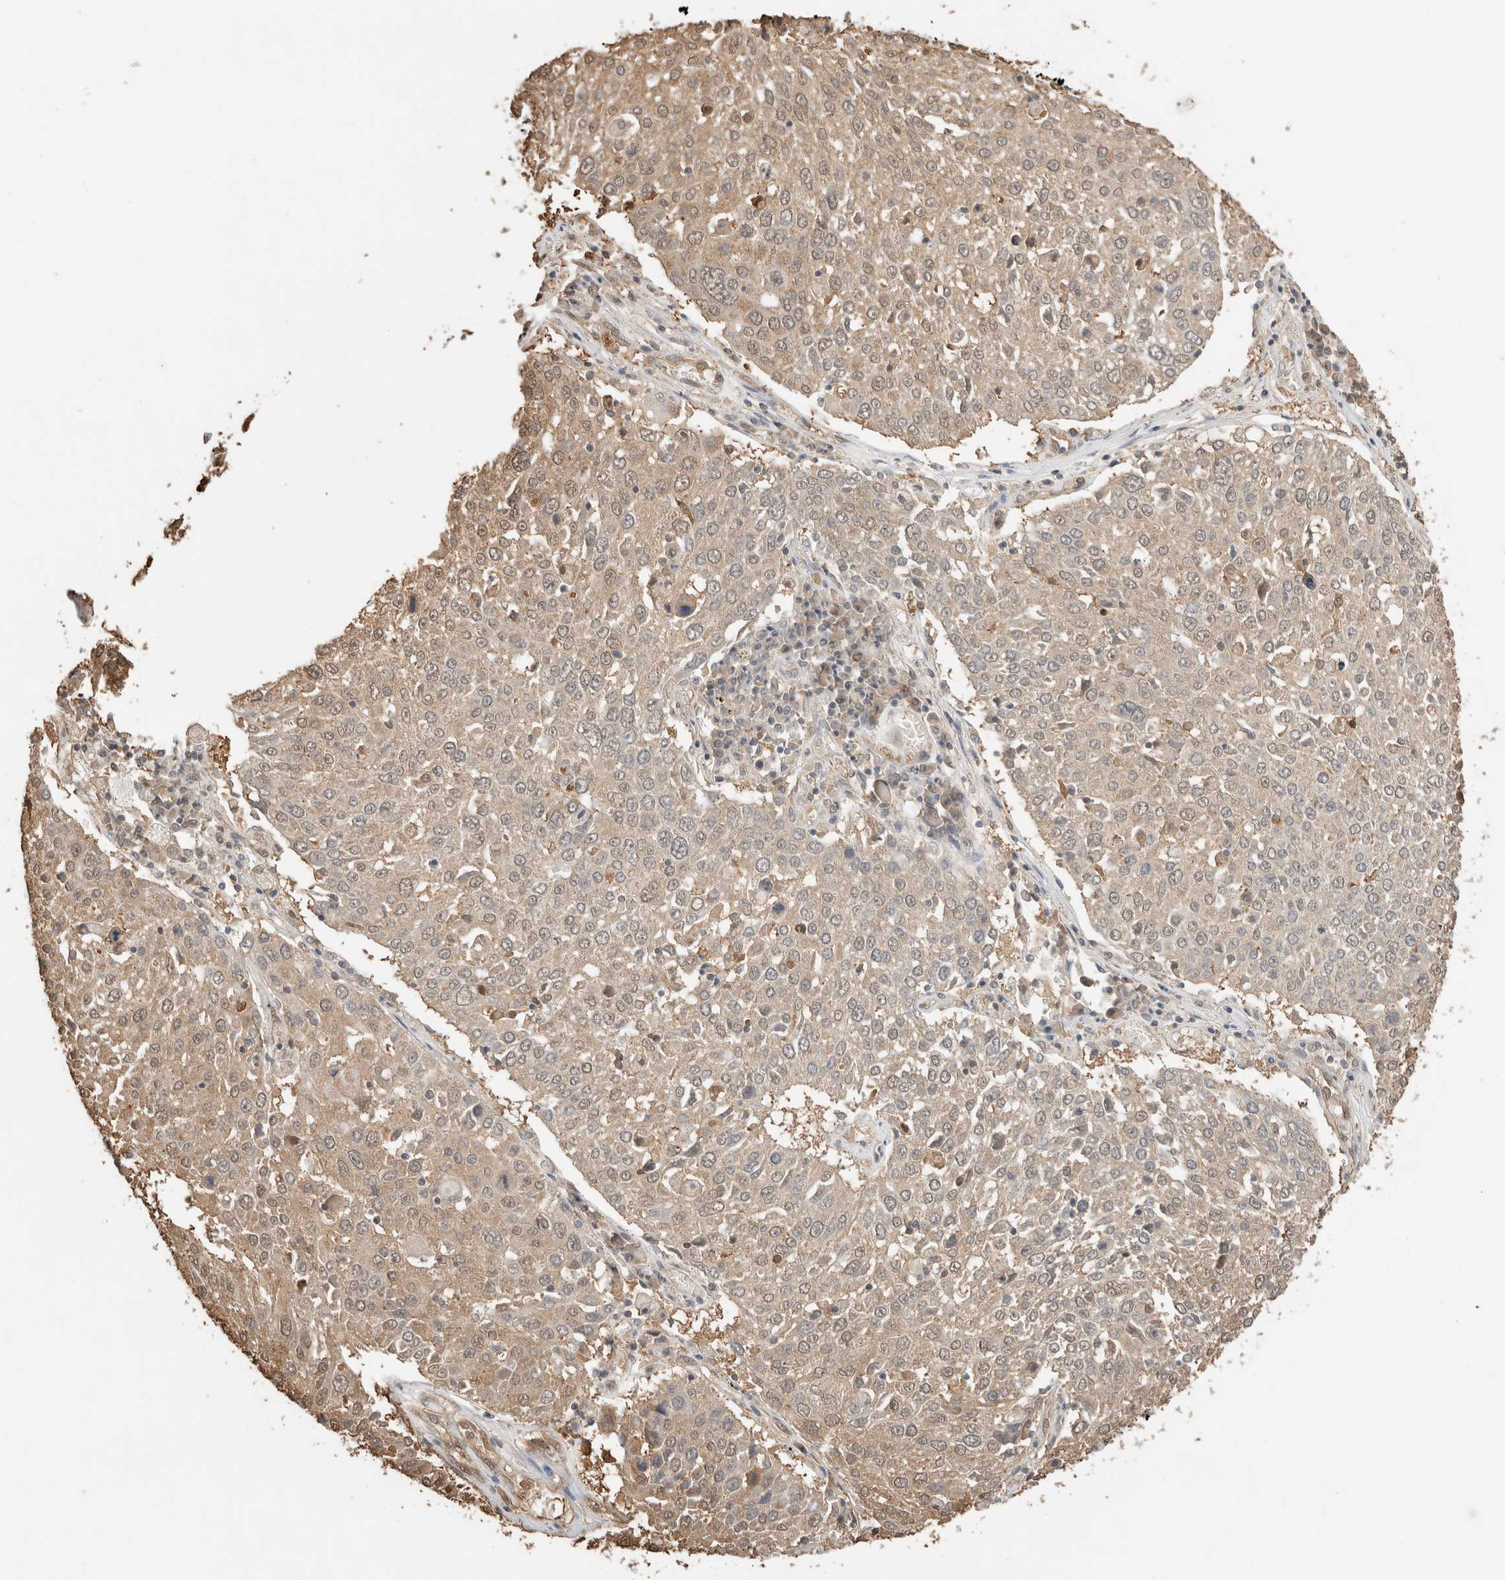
{"staining": {"intensity": "weak", "quantity": "25%-75%", "location": "cytoplasmic/membranous,nuclear"}, "tissue": "lung cancer", "cell_type": "Tumor cells", "image_type": "cancer", "snomed": [{"axis": "morphology", "description": "Squamous cell carcinoma, NOS"}, {"axis": "topography", "description": "Lung"}], "caption": "Lung cancer (squamous cell carcinoma) stained for a protein demonstrates weak cytoplasmic/membranous and nuclear positivity in tumor cells. (IHC, brightfield microscopy, high magnification).", "gene": "YWHAH", "patient": {"sex": "male", "age": 65}}